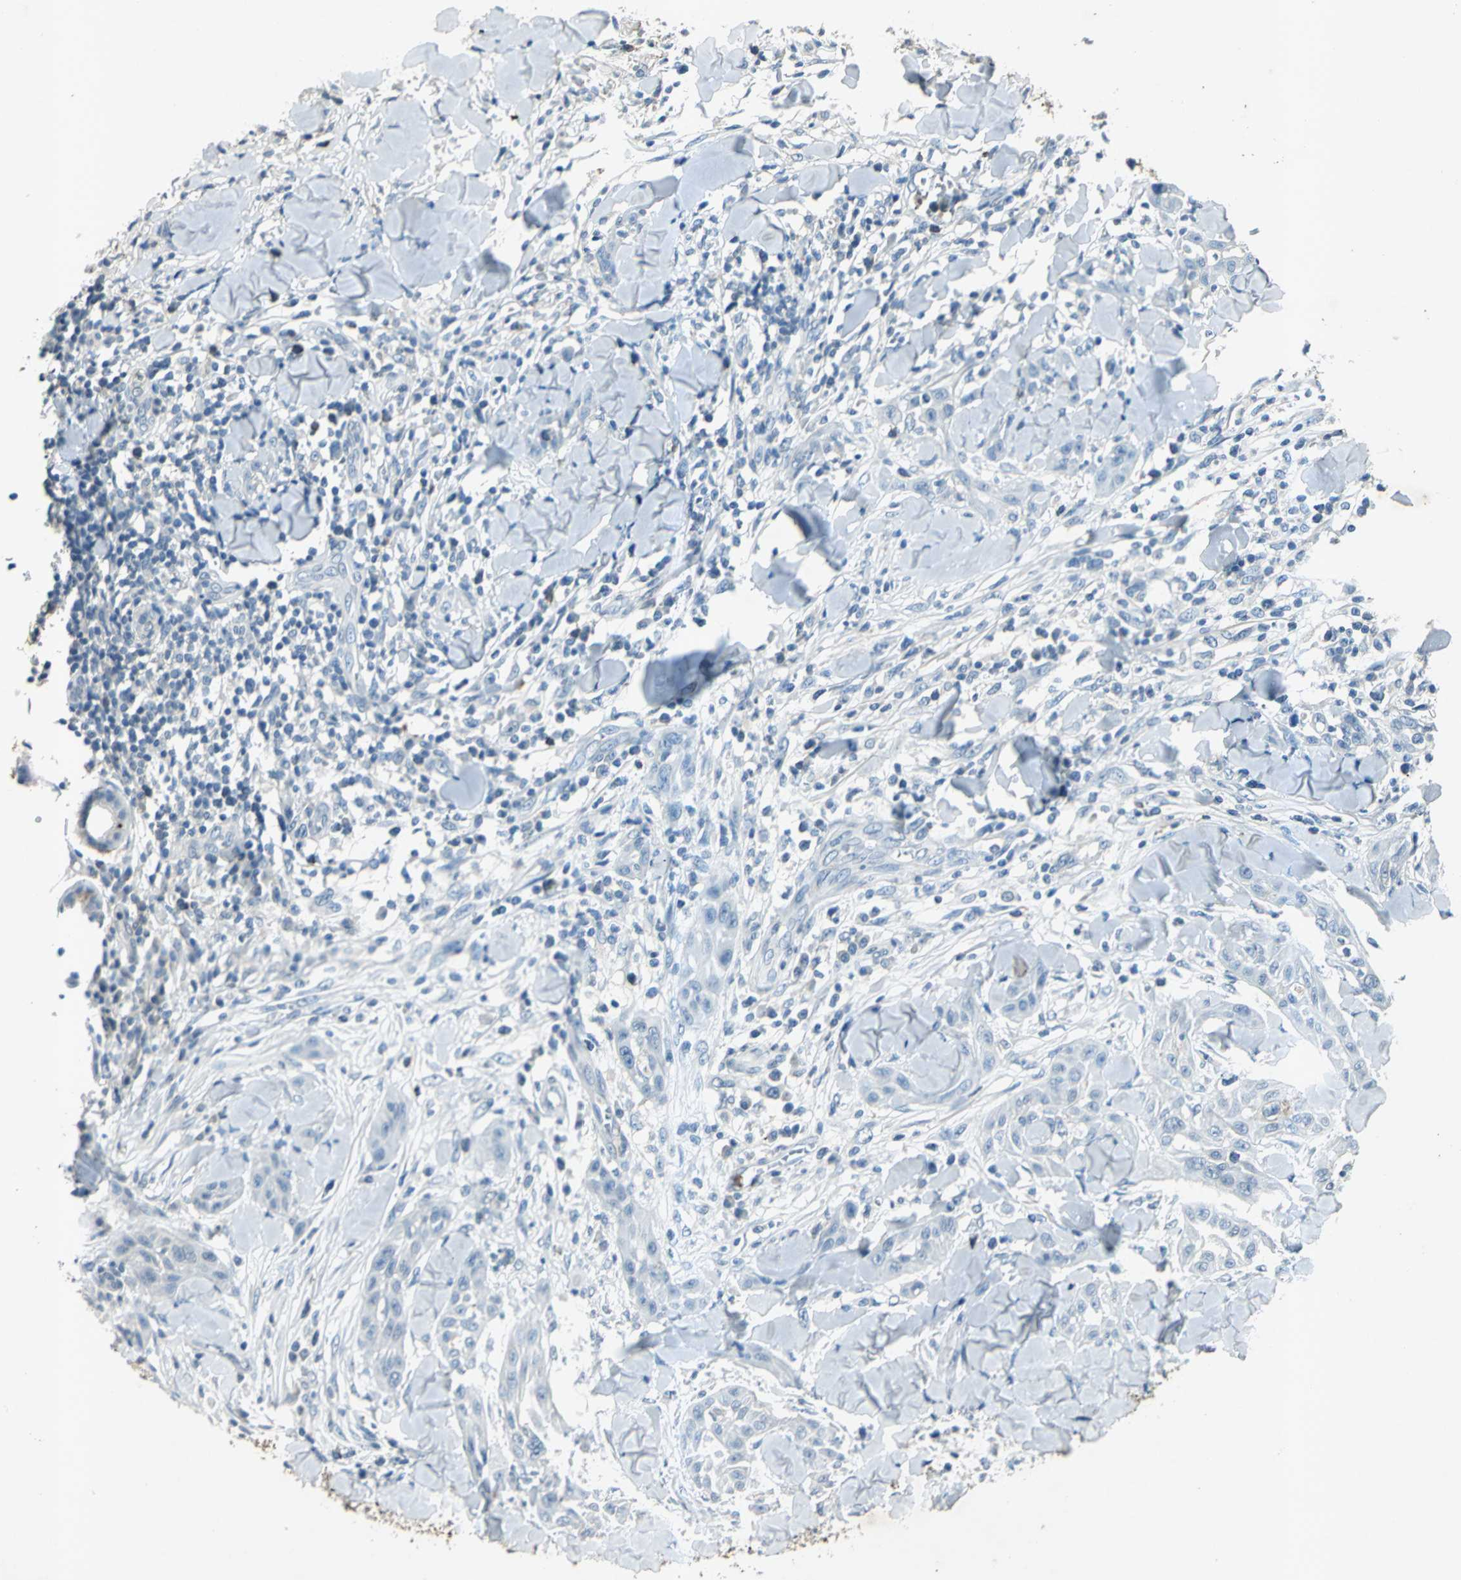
{"staining": {"intensity": "negative", "quantity": "none", "location": "none"}, "tissue": "skin cancer", "cell_type": "Tumor cells", "image_type": "cancer", "snomed": [{"axis": "morphology", "description": "Squamous cell carcinoma, NOS"}, {"axis": "topography", "description": "Skin"}], "caption": "Skin squamous cell carcinoma was stained to show a protein in brown. There is no significant positivity in tumor cells.", "gene": "CAMK2B", "patient": {"sex": "male", "age": 24}}